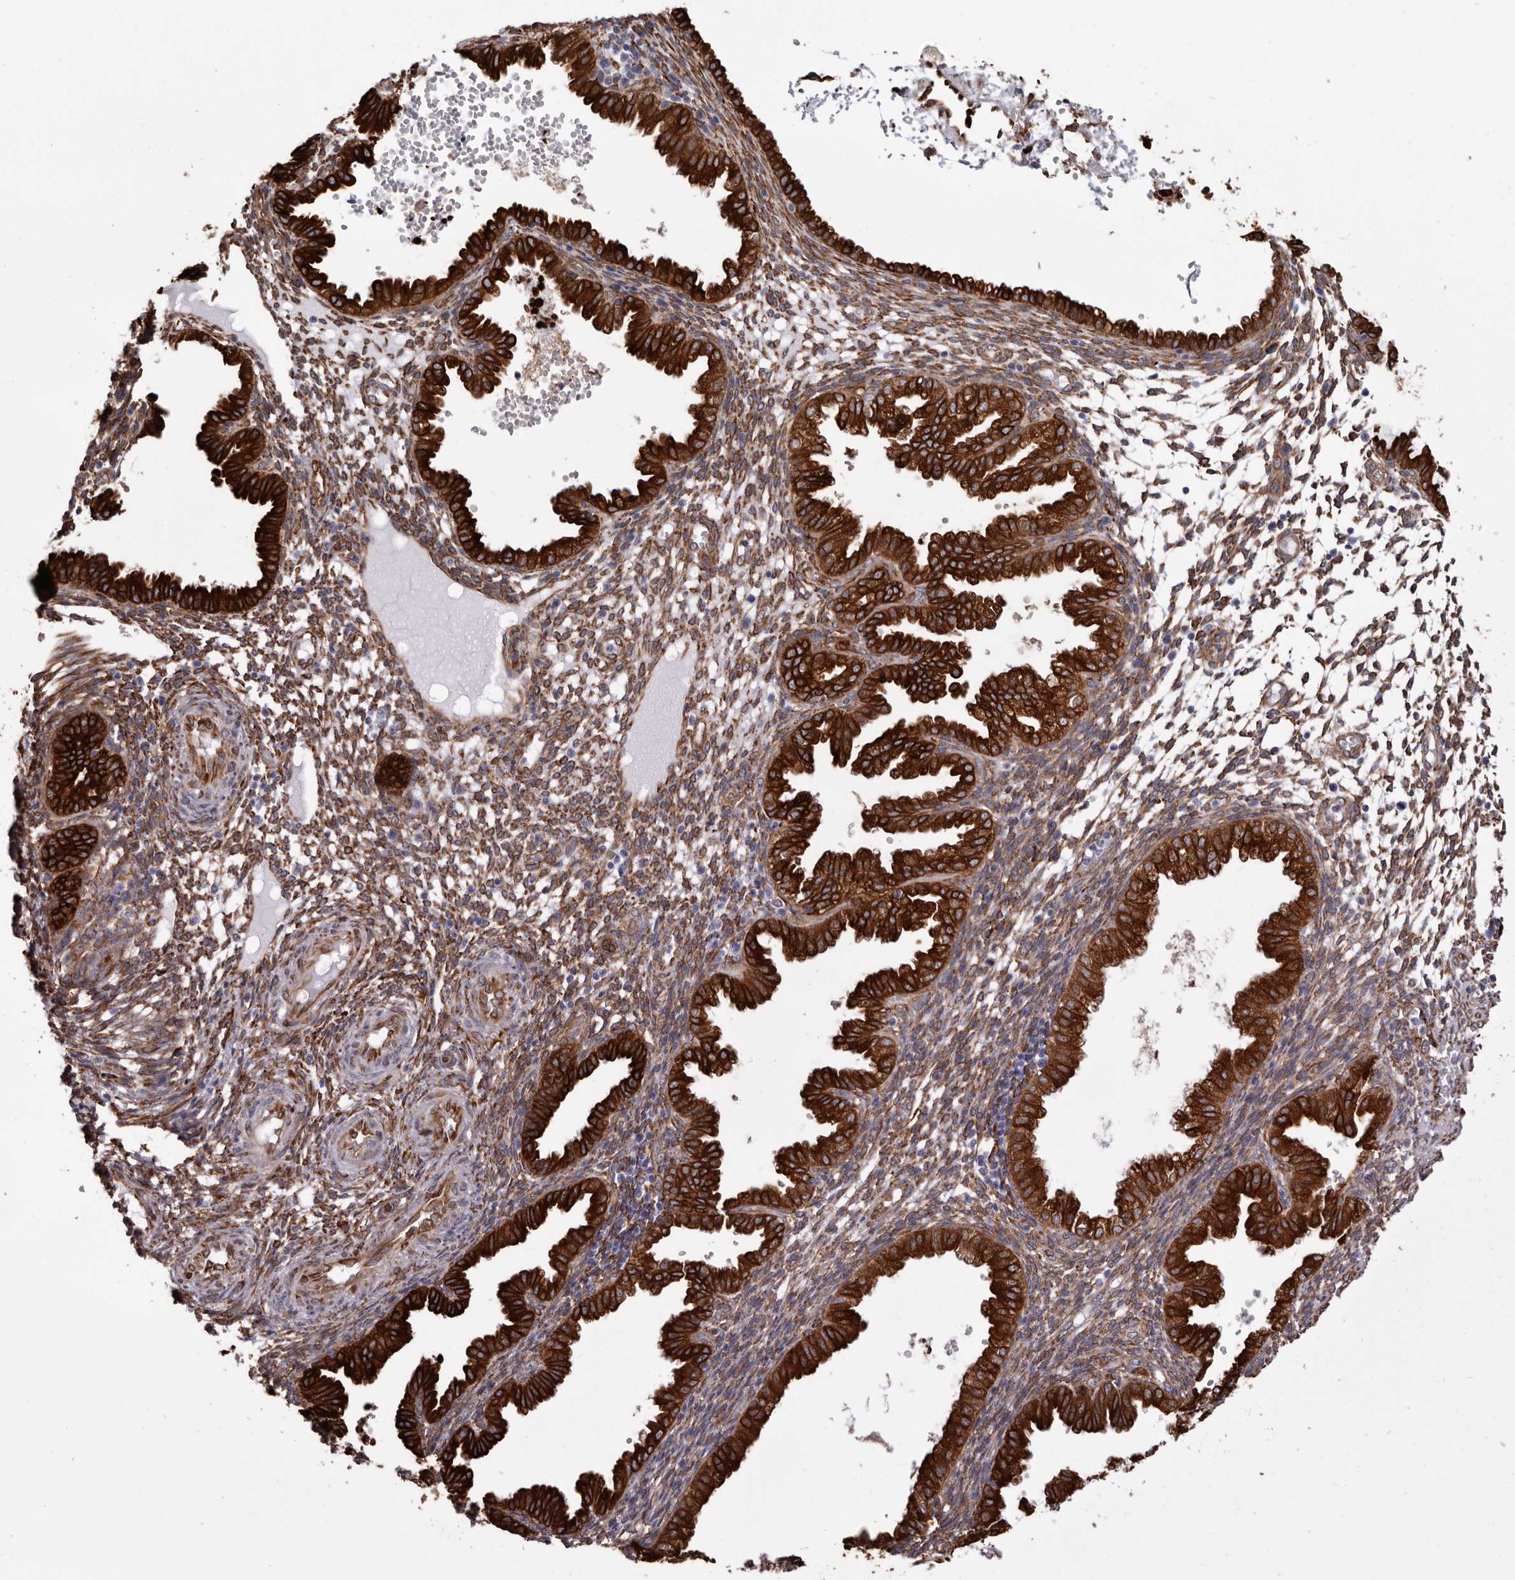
{"staining": {"intensity": "moderate", "quantity": ">75%", "location": "cytoplasmic/membranous"}, "tissue": "endometrium", "cell_type": "Cells in endometrial stroma", "image_type": "normal", "snomed": [{"axis": "morphology", "description": "Normal tissue, NOS"}, {"axis": "topography", "description": "Endometrium"}], "caption": "Cells in endometrial stroma display medium levels of moderate cytoplasmic/membranous staining in approximately >75% of cells in benign human endometrium.", "gene": "SEMA3E", "patient": {"sex": "female", "age": 33}}